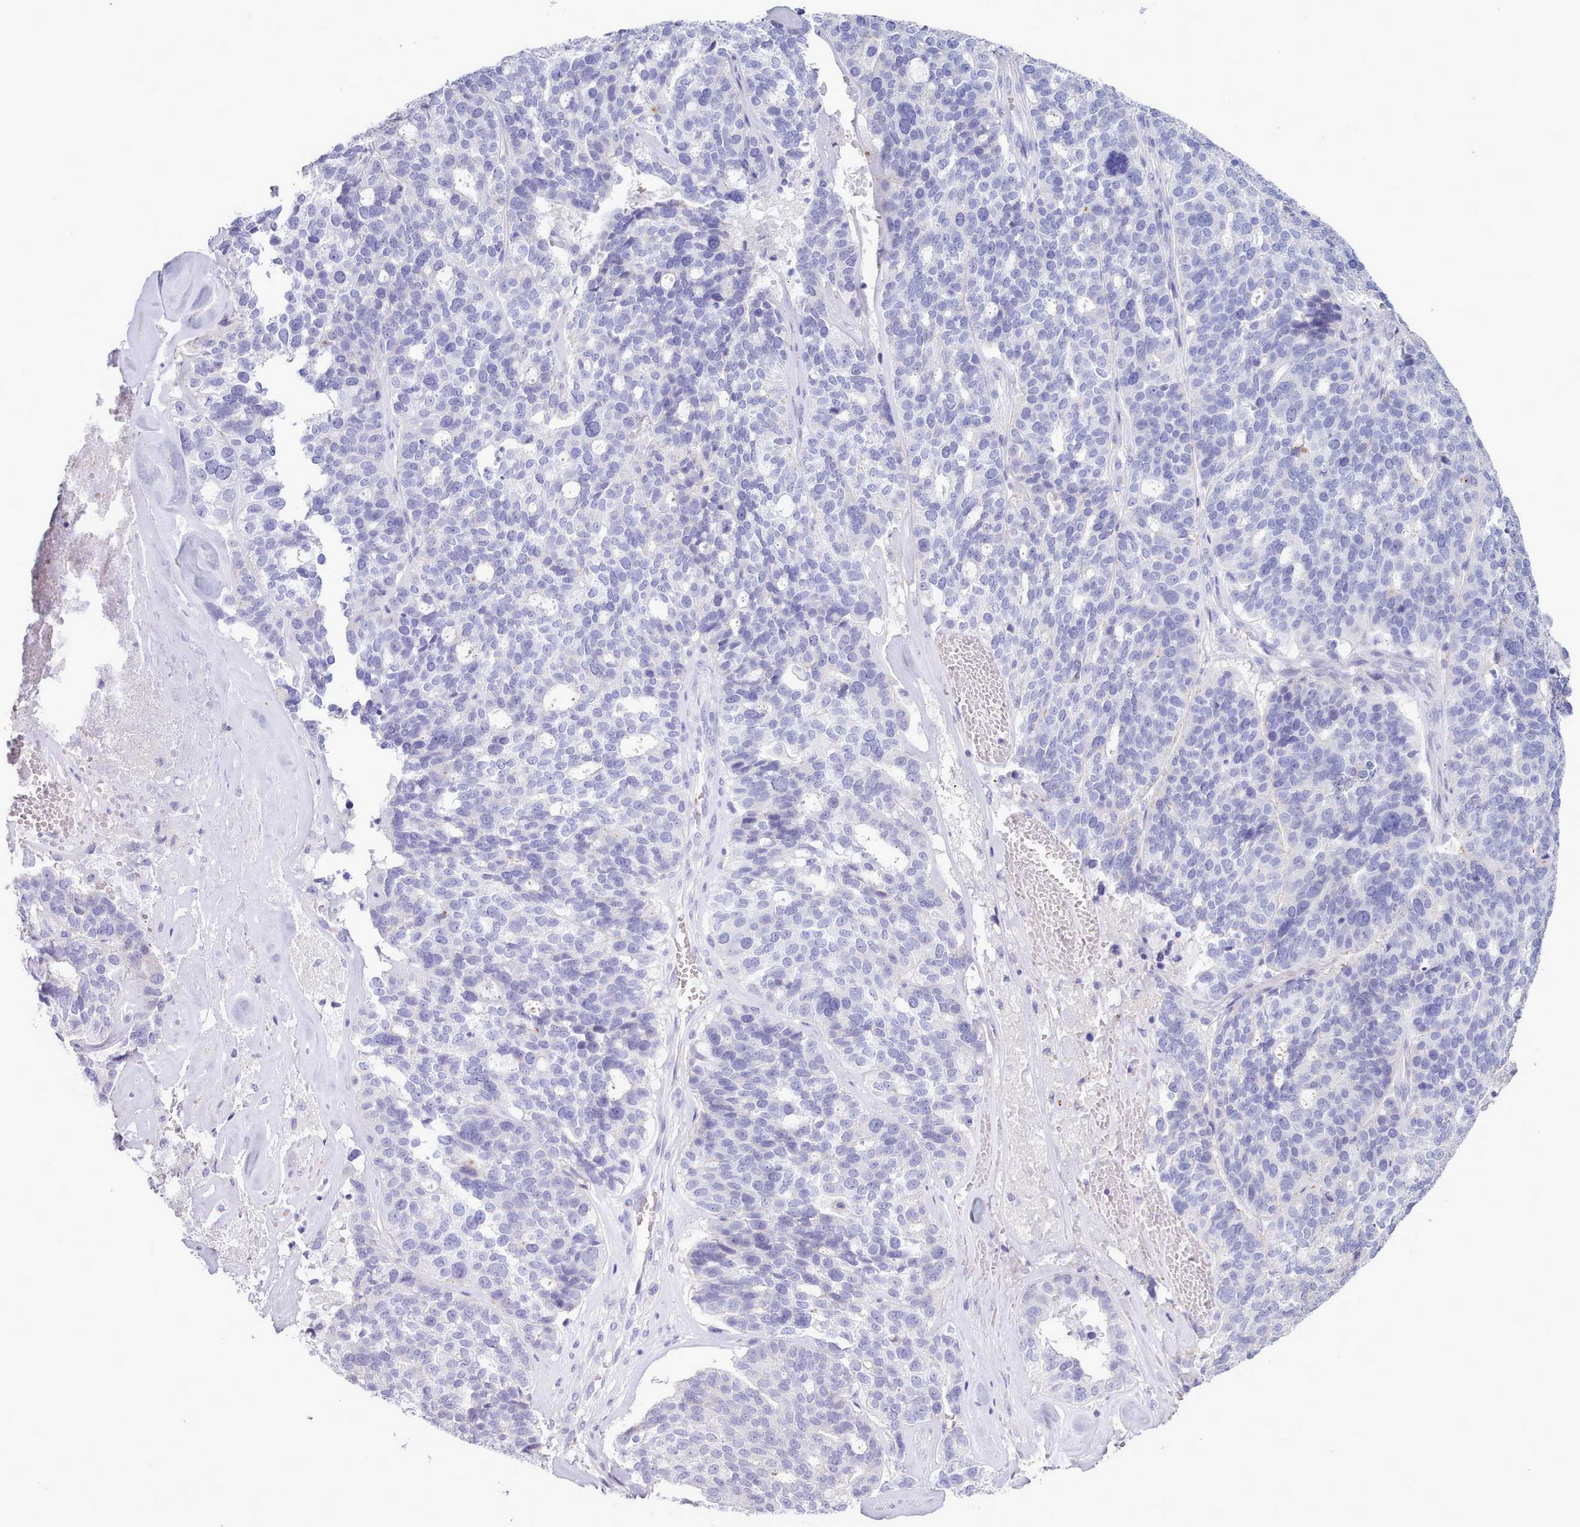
{"staining": {"intensity": "negative", "quantity": "none", "location": "none"}, "tissue": "ovarian cancer", "cell_type": "Tumor cells", "image_type": "cancer", "snomed": [{"axis": "morphology", "description": "Cystadenocarcinoma, serous, NOS"}, {"axis": "topography", "description": "Ovary"}], "caption": "The immunohistochemistry (IHC) histopathology image has no significant staining in tumor cells of ovarian cancer tissue. (DAB IHC visualized using brightfield microscopy, high magnification).", "gene": "TMEM253", "patient": {"sex": "female", "age": 59}}